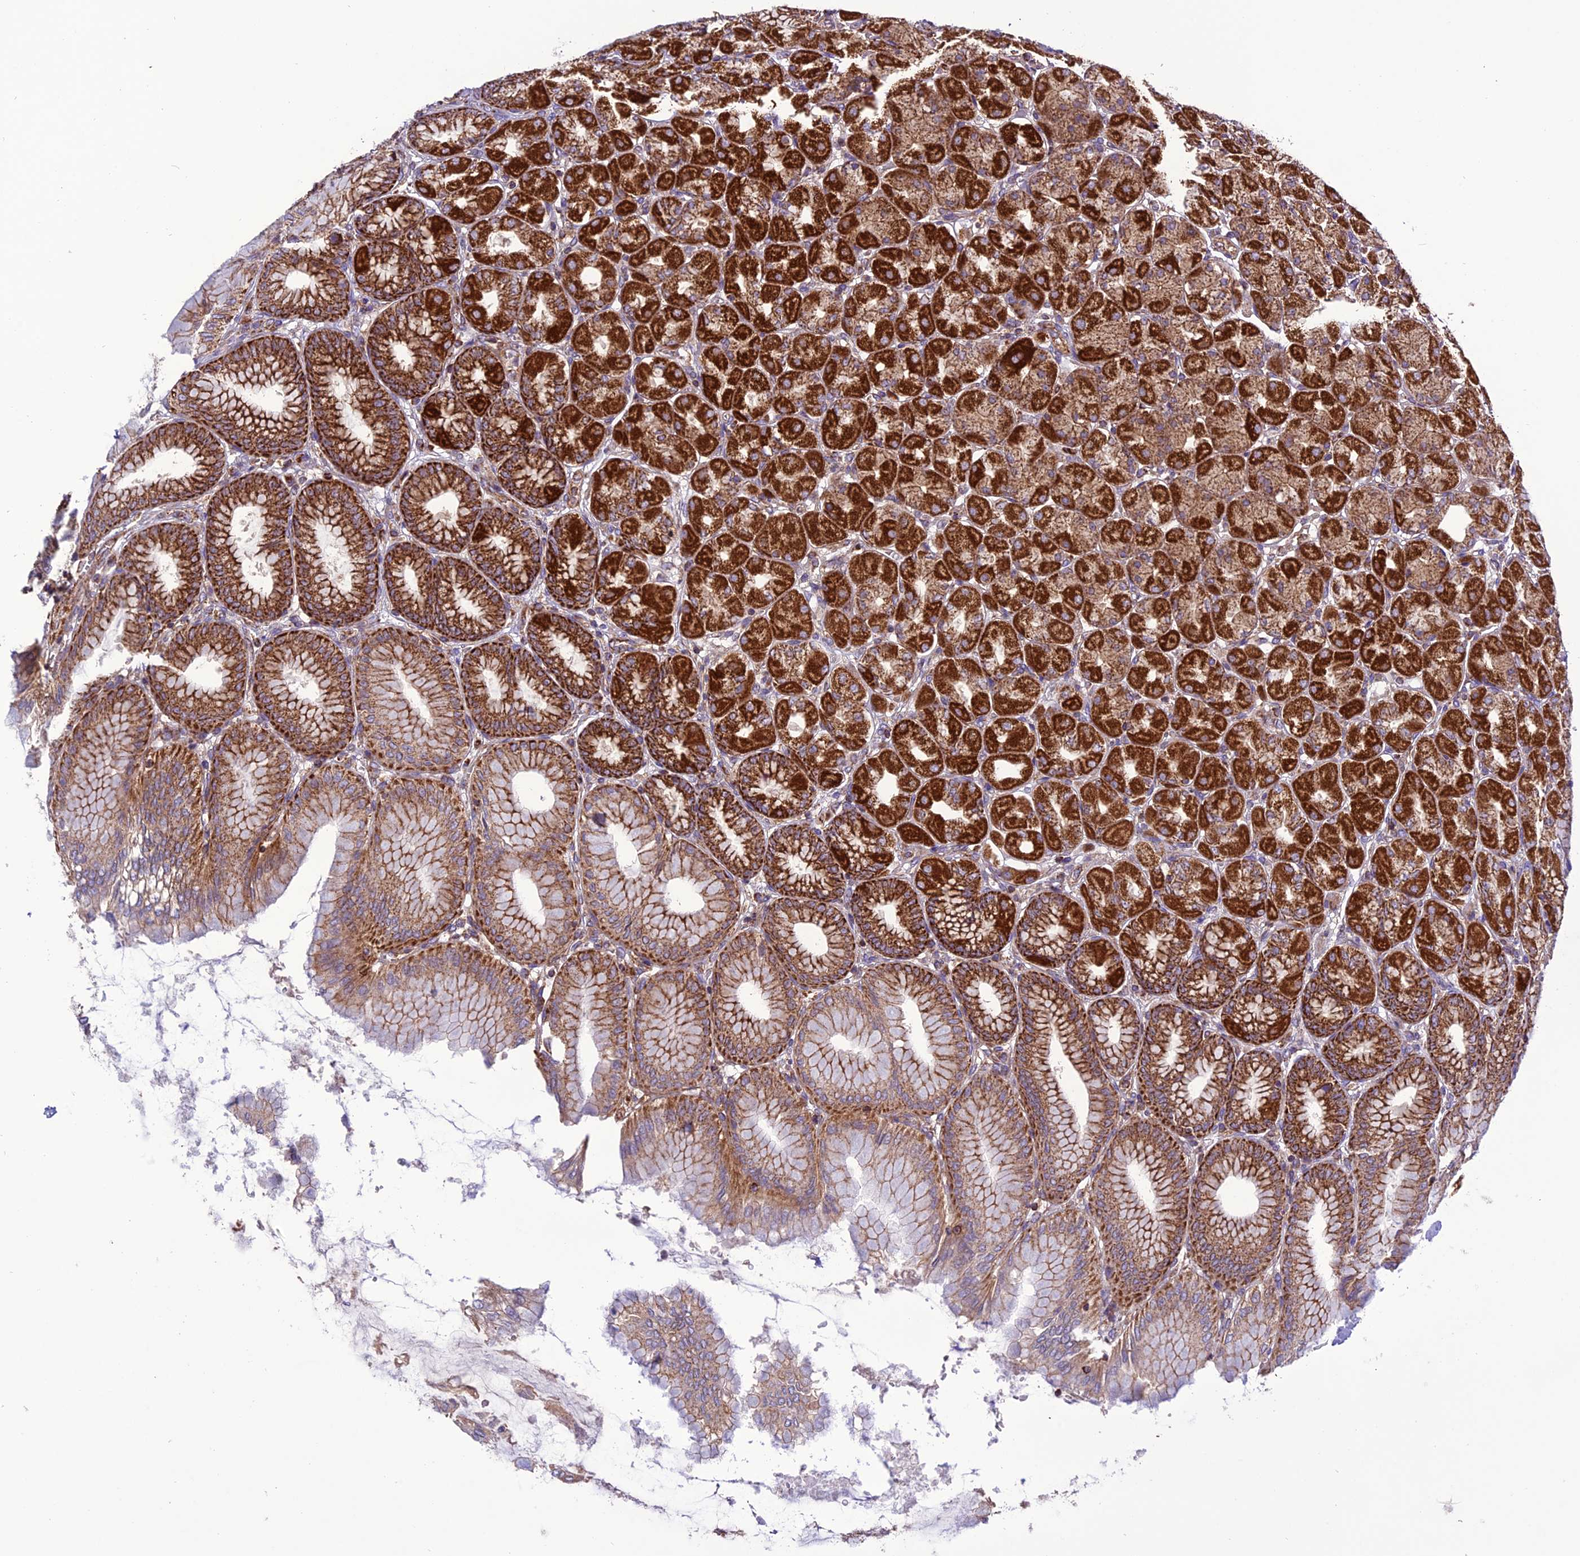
{"staining": {"intensity": "strong", "quantity": ">75%", "location": "cytoplasmic/membranous"}, "tissue": "stomach", "cell_type": "Glandular cells", "image_type": "normal", "snomed": [{"axis": "morphology", "description": "Normal tissue, NOS"}, {"axis": "topography", "description": "Stomach, upper"}], "caption": "A high amount of strong cytoplasmic/membranous expression is identified in about >75% of glandular cells in normal stomach. (brown staining indicates protein expression, while blue staining denotes nuclei).", "gene": "MRPS9", "patient": {"sex": "female", "age": 56}}